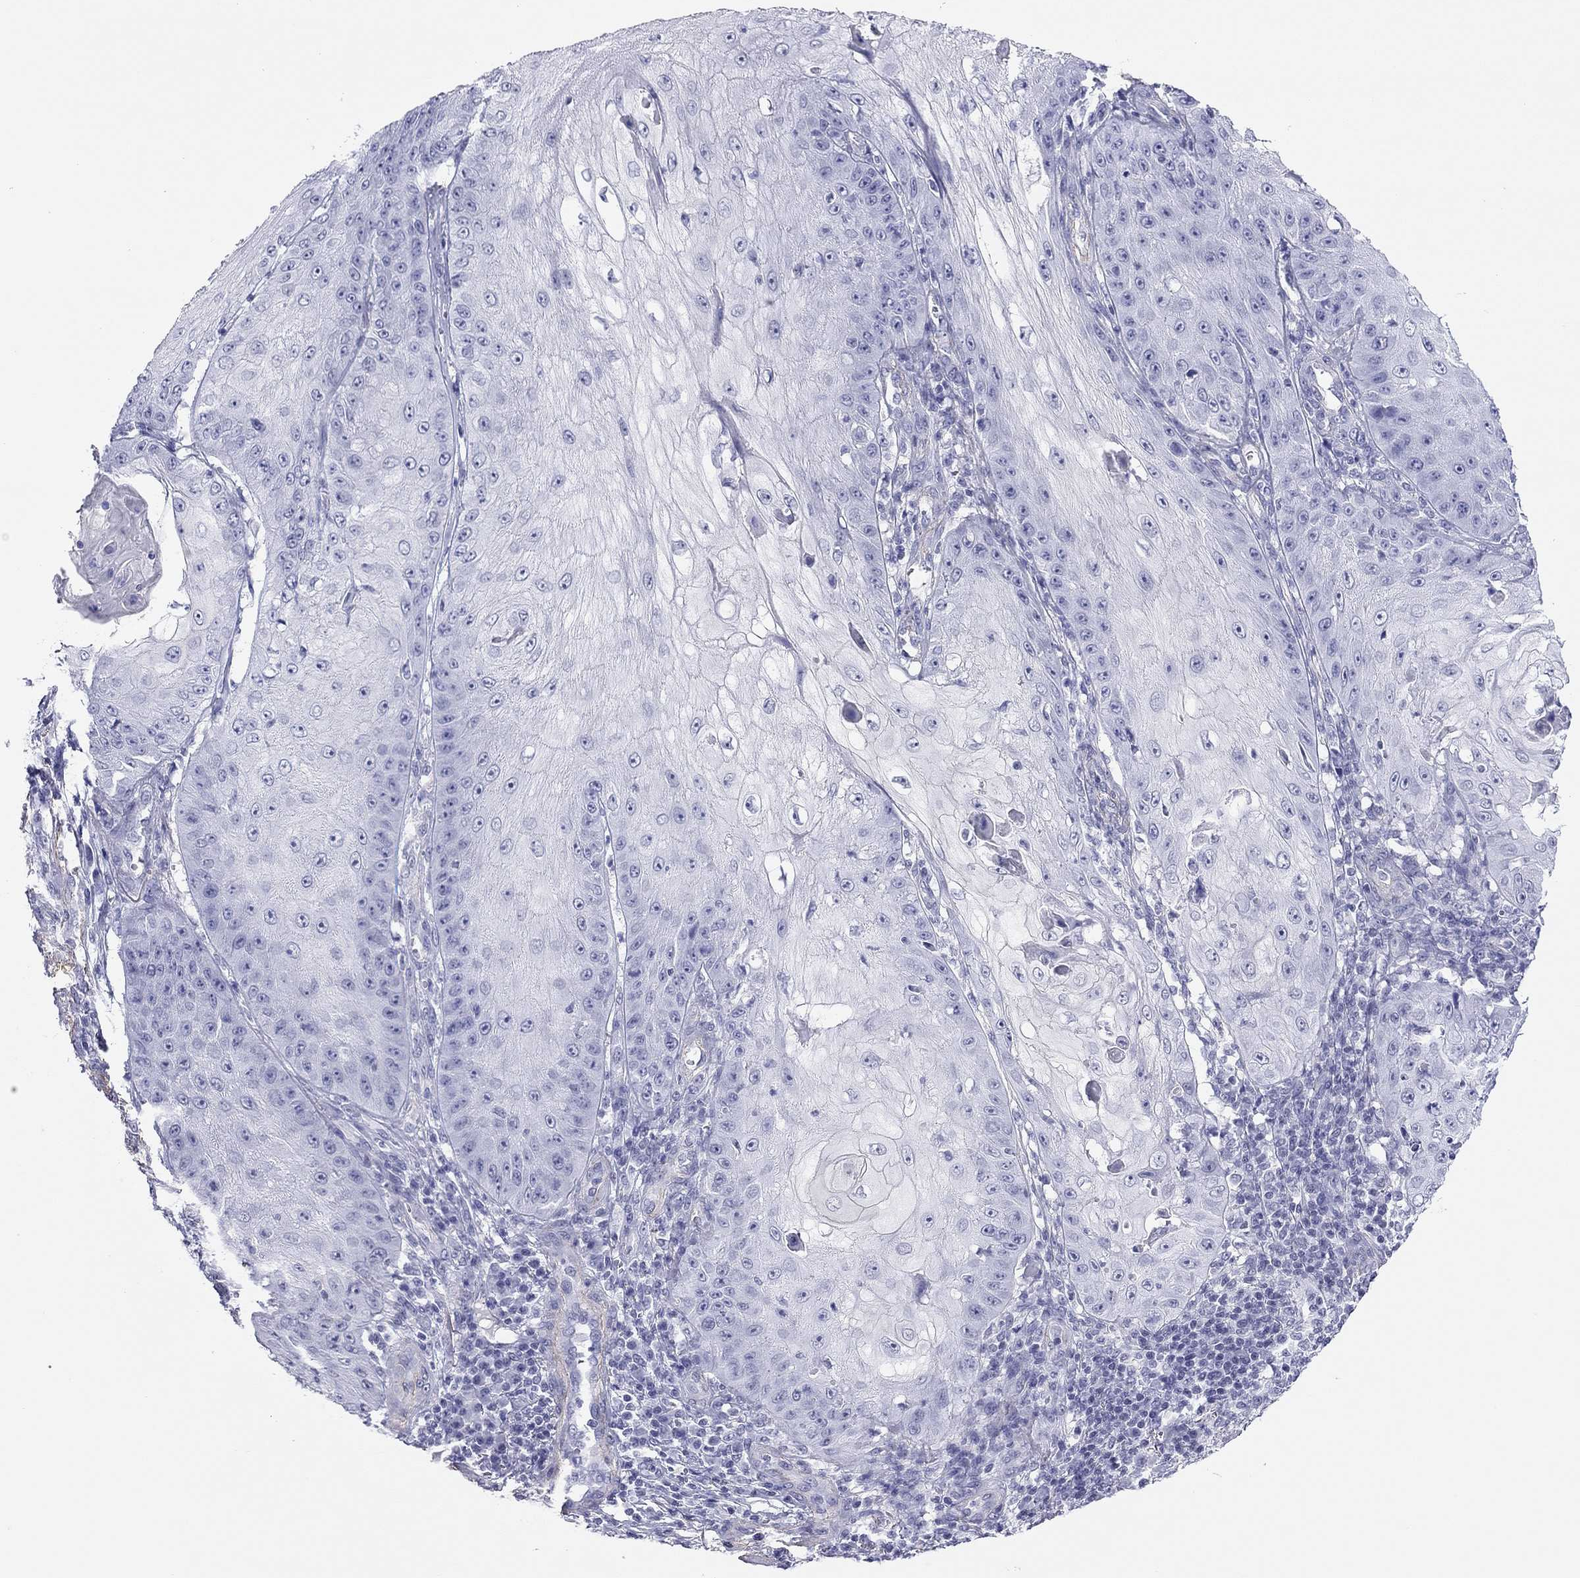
{"staining": {"intensity": "negative", "quantity": "none", "location": "none"}, "tissue": "skin cancer", "cell_type": "Tumor cells", "image_type": "cancer", "snomed": [{"axis": "morphology", "description": "Squamous cell carcinoma, NOS"}, {"axis": "topography", "description": "Skin"}], "caption": "Human skin squamous cell carcinoma stained for a protein using immunohistochemistry (IHC) reveals no staining in tumor cells.", "gene": "MYMX", "patient": {"sex": "male", "age": 70}}